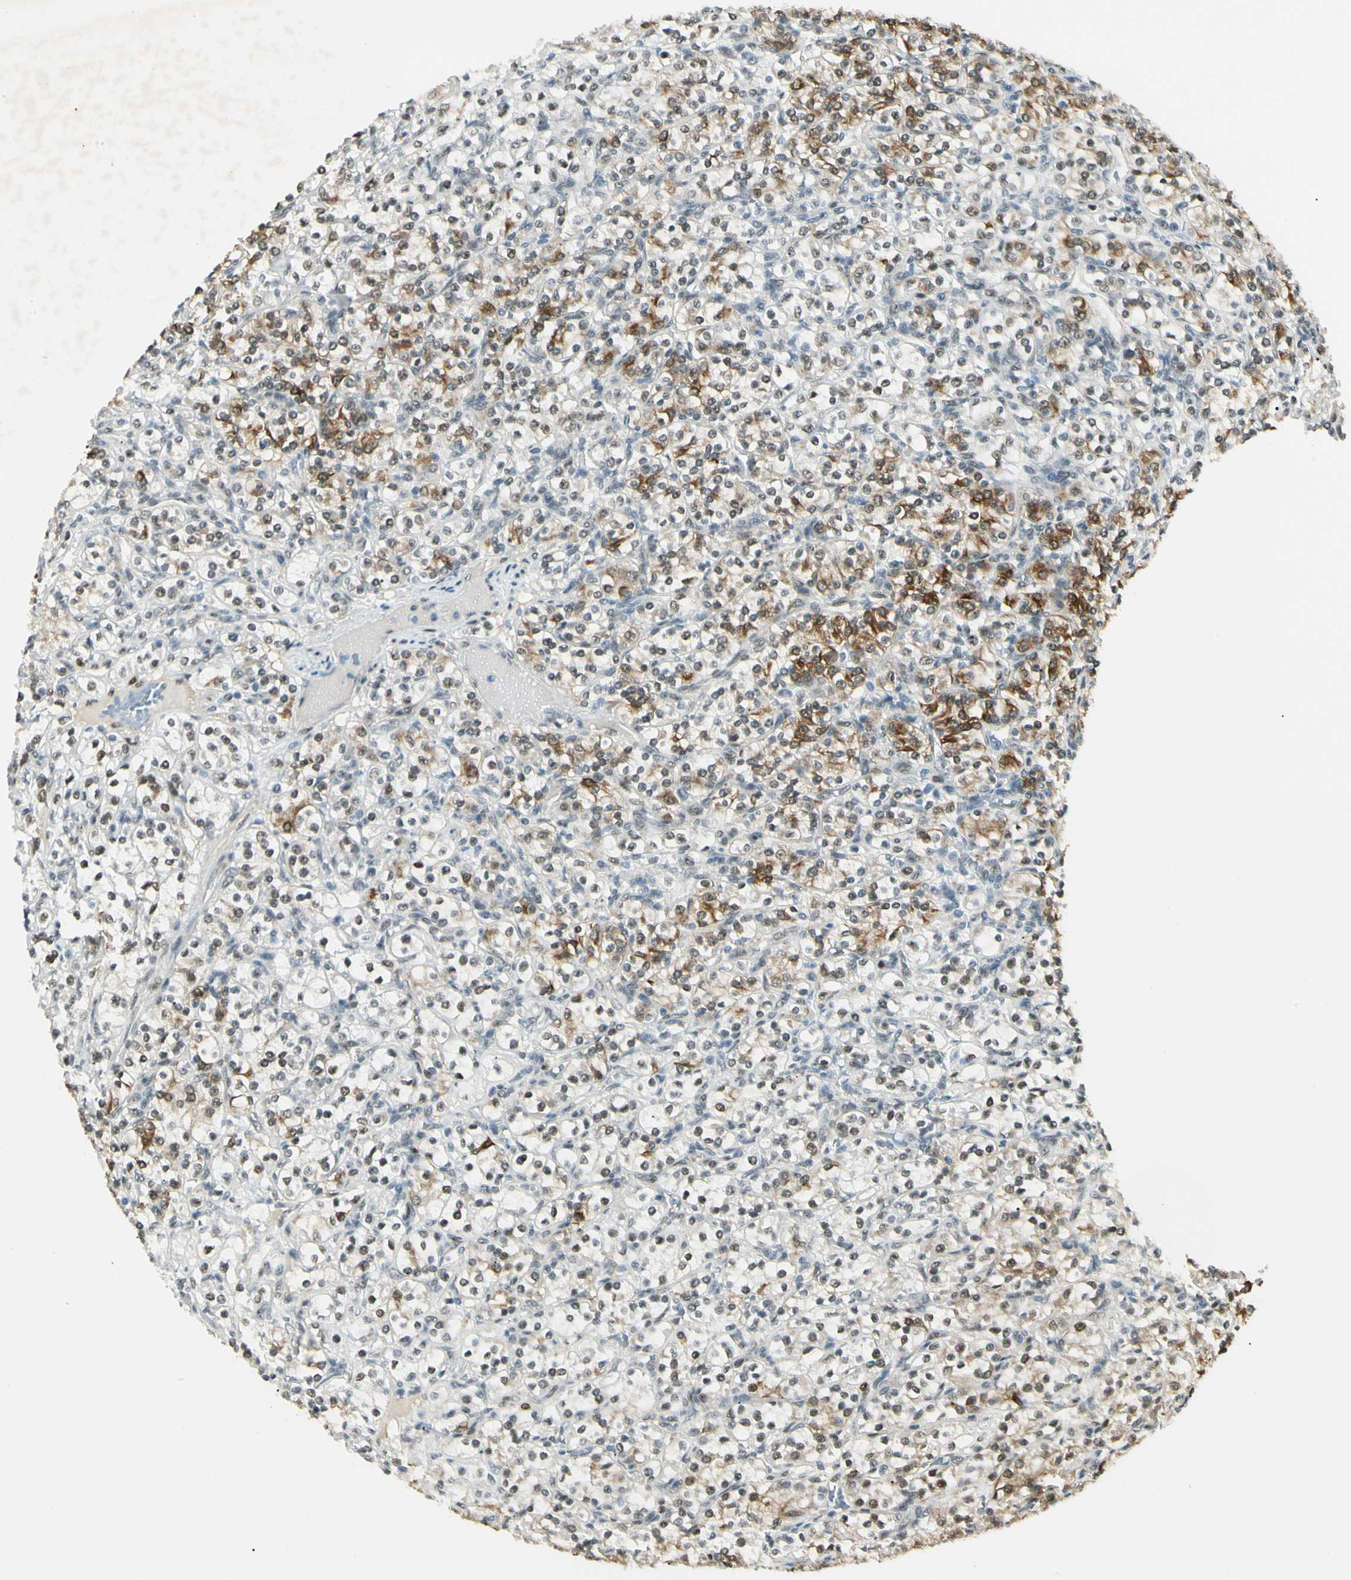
{"staining": {"intensity": "strong", "quantity": "25%-75%", "location": "cytoplasmic/membranous,nuclear"}, "tissue": "renal cancer", "cell_type": "Tumor cells", "image_type": "cancer", "snomed": [{"axis": "morphology", "description": "Adenocarcinoma, NOS"}, {"axis": "topography", "description": "Kidney"}], "caption": "Immunohistochemical staining of human renal cancer (adenocarcinoma) demonstrates high levels of strong cytoplasmic/membranous and nuclear positivity in about 25%-75% of tumor cells. The staining was performed using DAB (3,3'-diaminobenzidine) to visualize the protein expression in brown, while the nuclei were stained in blue with hematoxylin (Magnification: 20x).", "gene": "ATXN1", "patient": {"sex": "male", "age": 77}}